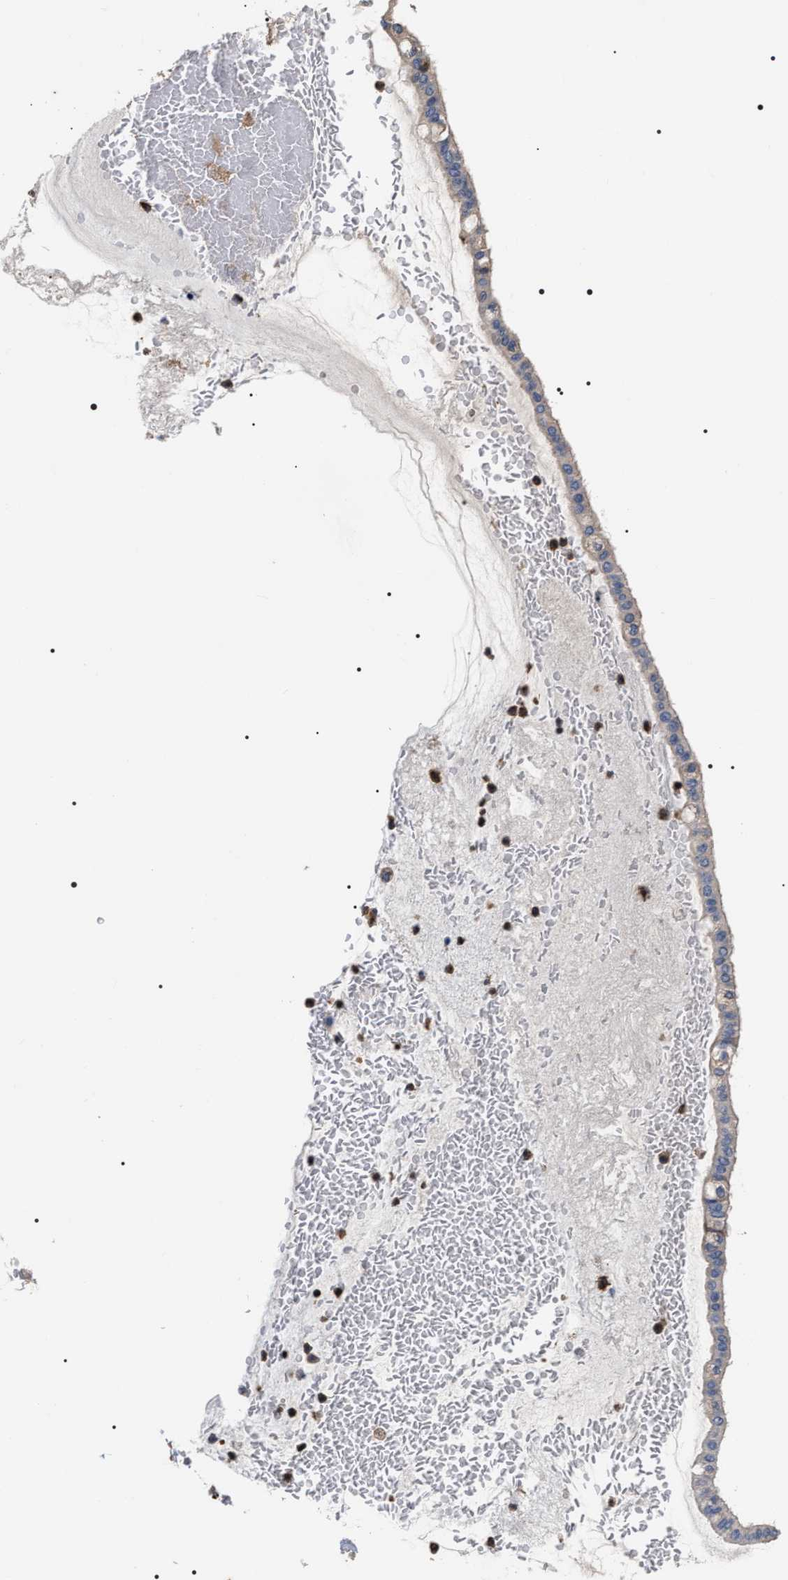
{"staining": {"intensity": "negative", "quantity": "none", "location": "none"}, "tissue": "ovarian cancer", "cell_type": "Tumor cells", "image_type": "cancer", "snomed": [{"axis": "morphology", "description": "Cystadenocarcinoma, mucinous, NOS"}, {"axis": "topography", "description": "Ovary"}], "caption": "IHC of human ovarian mucinous cystadenocarcinoma demonstrates no expression in tumor cells.", "gene": "TSPAN33", "patient": {"sex": "female", "age": 73}}